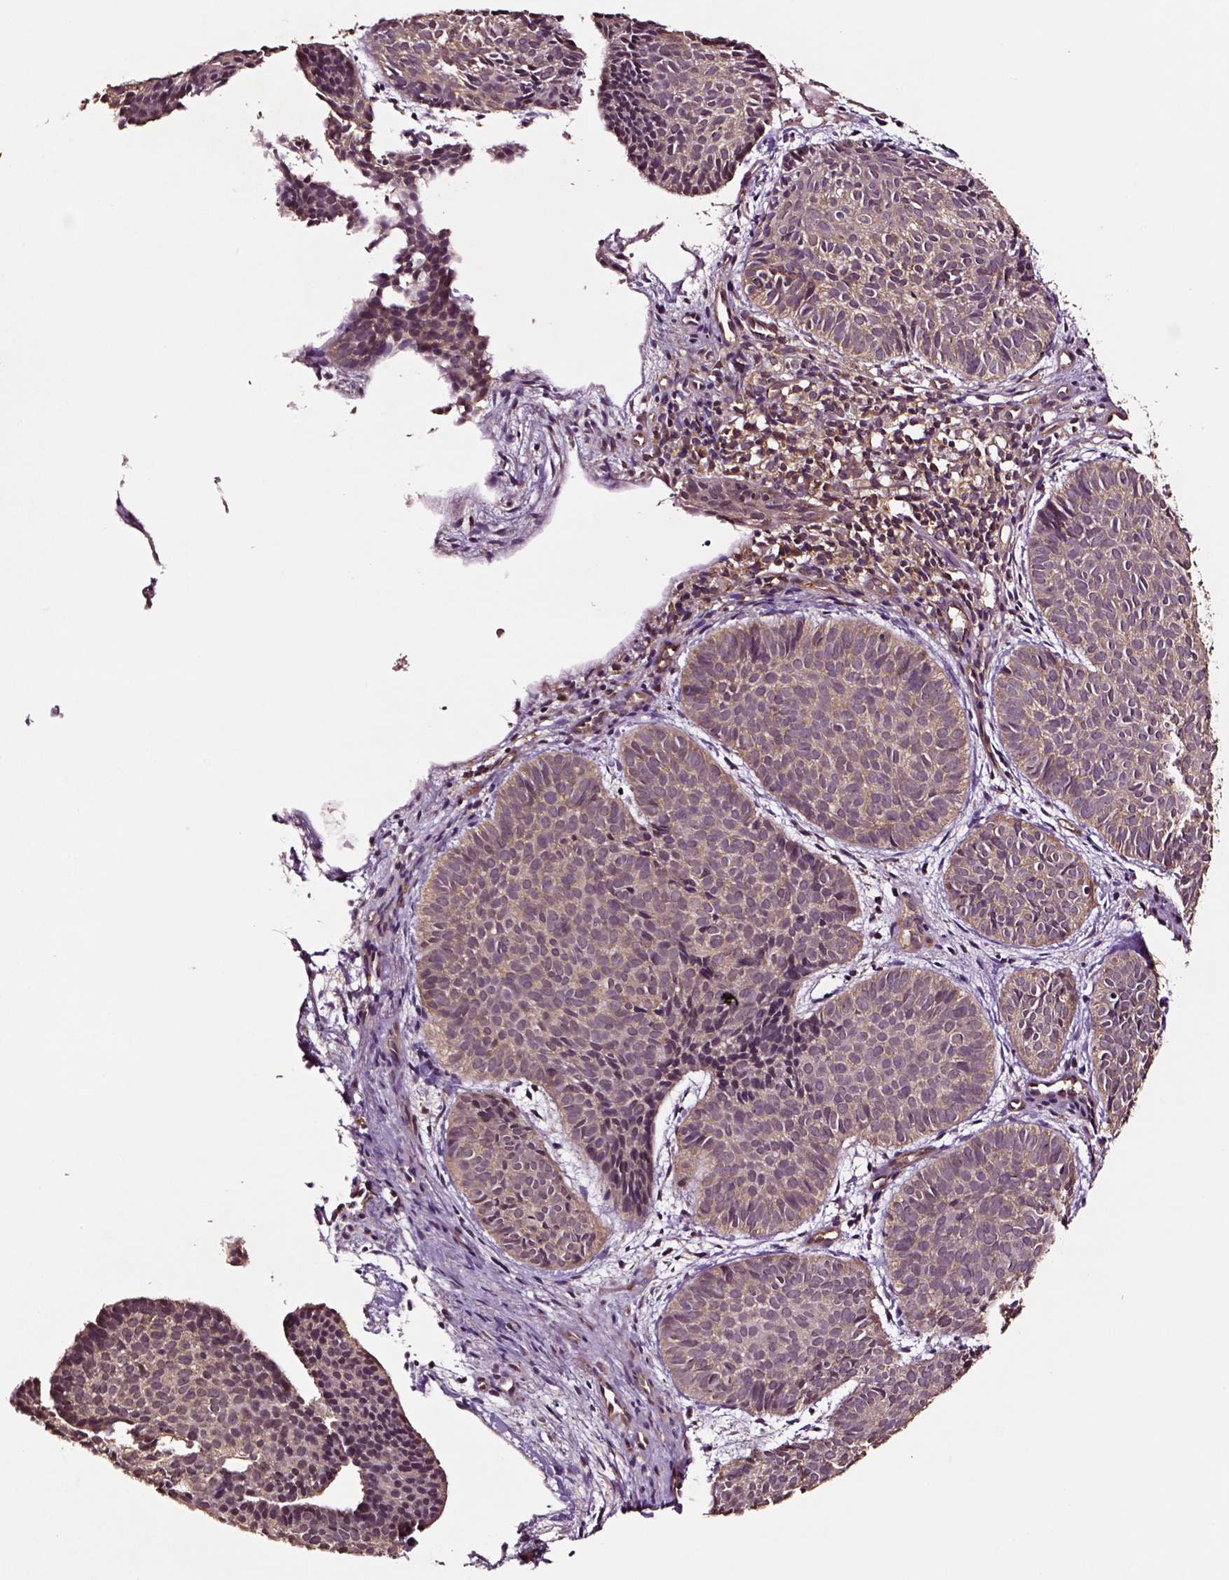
{"staining": {"intensity": "moderate", "quantity": ">75%", "location": "cytoplasmic/membranous"}, "tissue": "skin cancer", "cell_type": "Tumor cells", "image_type": "cancer", "snomed": [{"axis": "morphology", "description": "Basal cell carcinoma"}, {"axis": "topography", "description": "Skin"}], "caption": "Protein expression analysis of skin cancer (basal cell carcinoma) shows moderate cytoplasmic/membranous staining in approximately >75% of tumor cells.", "gene": "RASSF5", "patient": {"sex": "male", "age": 57}}